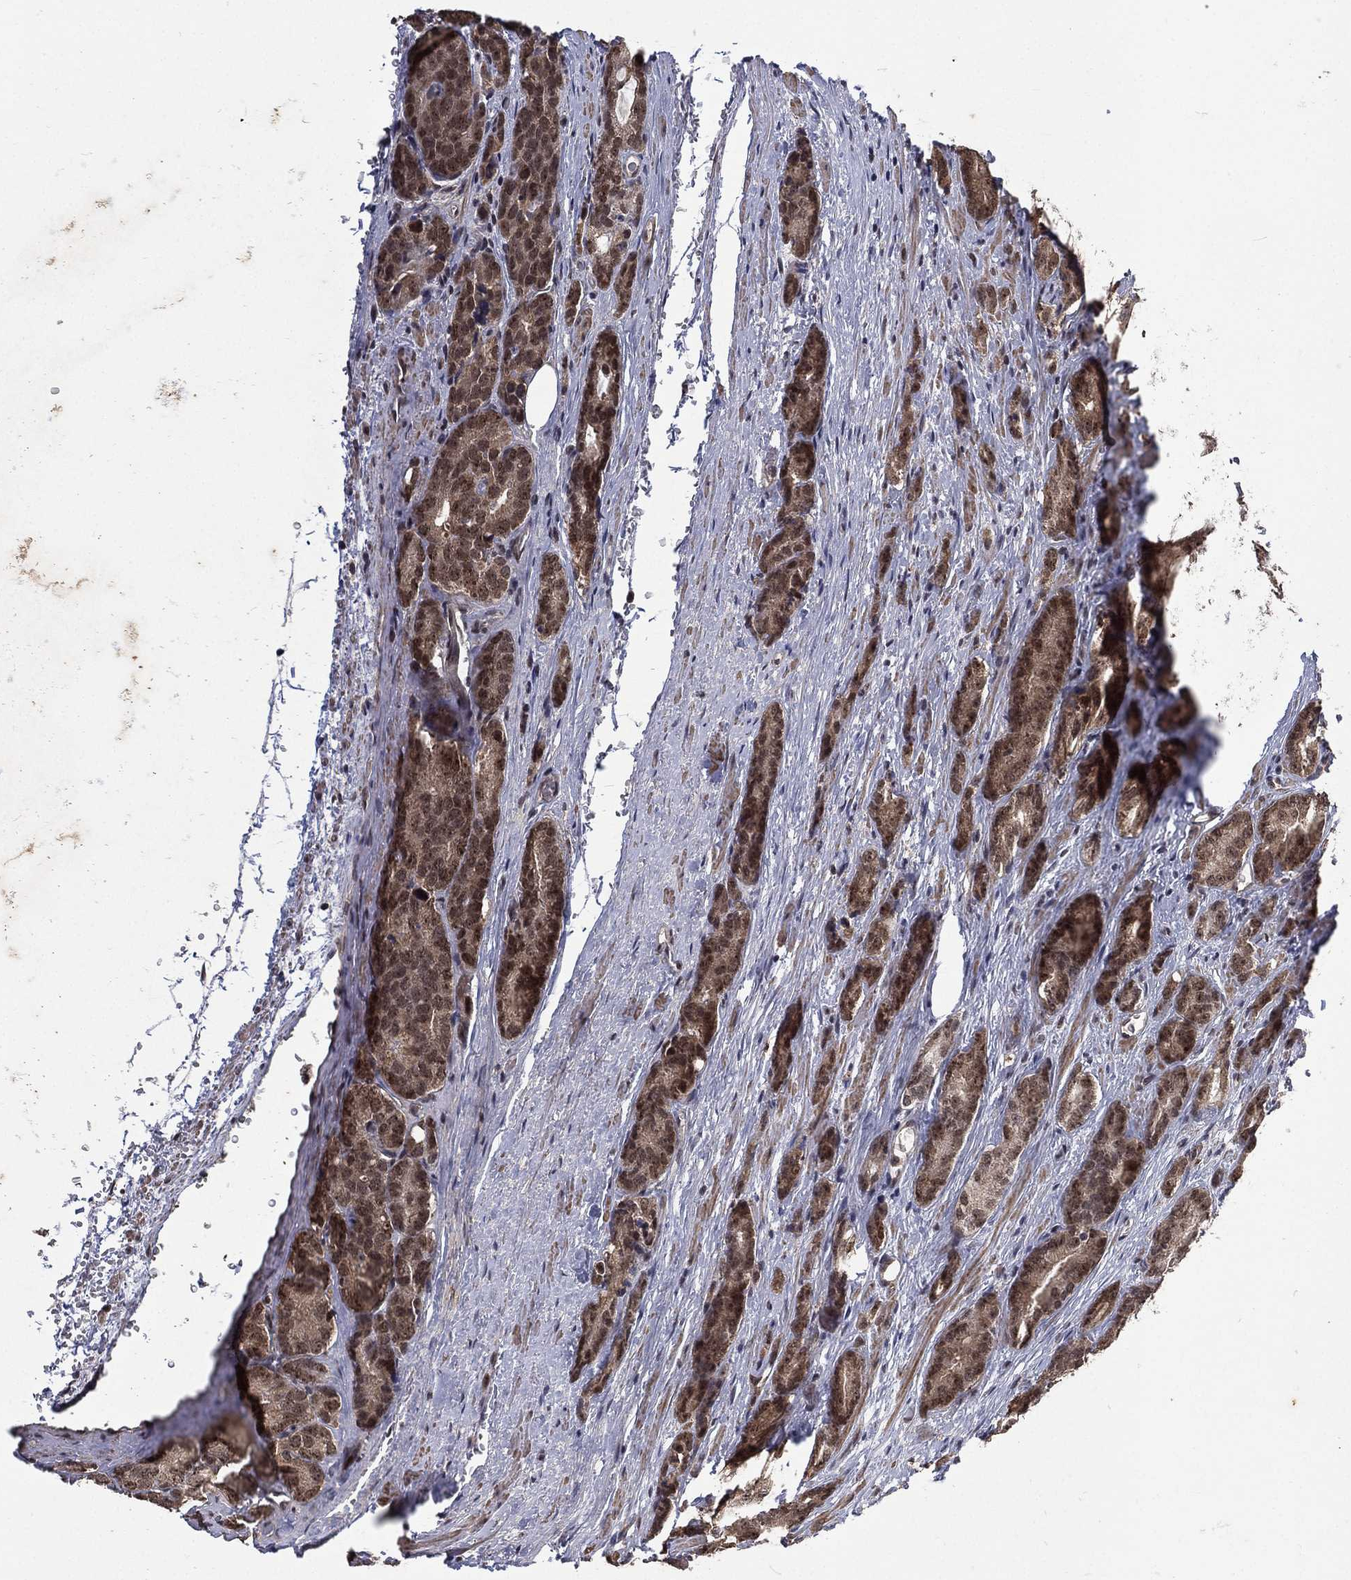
{"staining": {"intensity": "weak", "quantity": "25%-75%", "location": "cytoplasmic/membranous"}, "tissue": "prostate cancer", "cell_type": "Tumor cells", "image_type": "cancer", "snomed": [{"axis": "morphology", "description": "Adenocarcinoma, NOS"}, {"axis": "topography", "description": "Prostate"}], "caption": "High-power microscopy captured an immunohistochemistry image of prostate adenocarcinoma, revealing weak cytoplasmic/membranous positivity in about 25%-75% of tumor cells.", "gene": "NELFCD", "patient": {"sex": "male", "age": 71}}